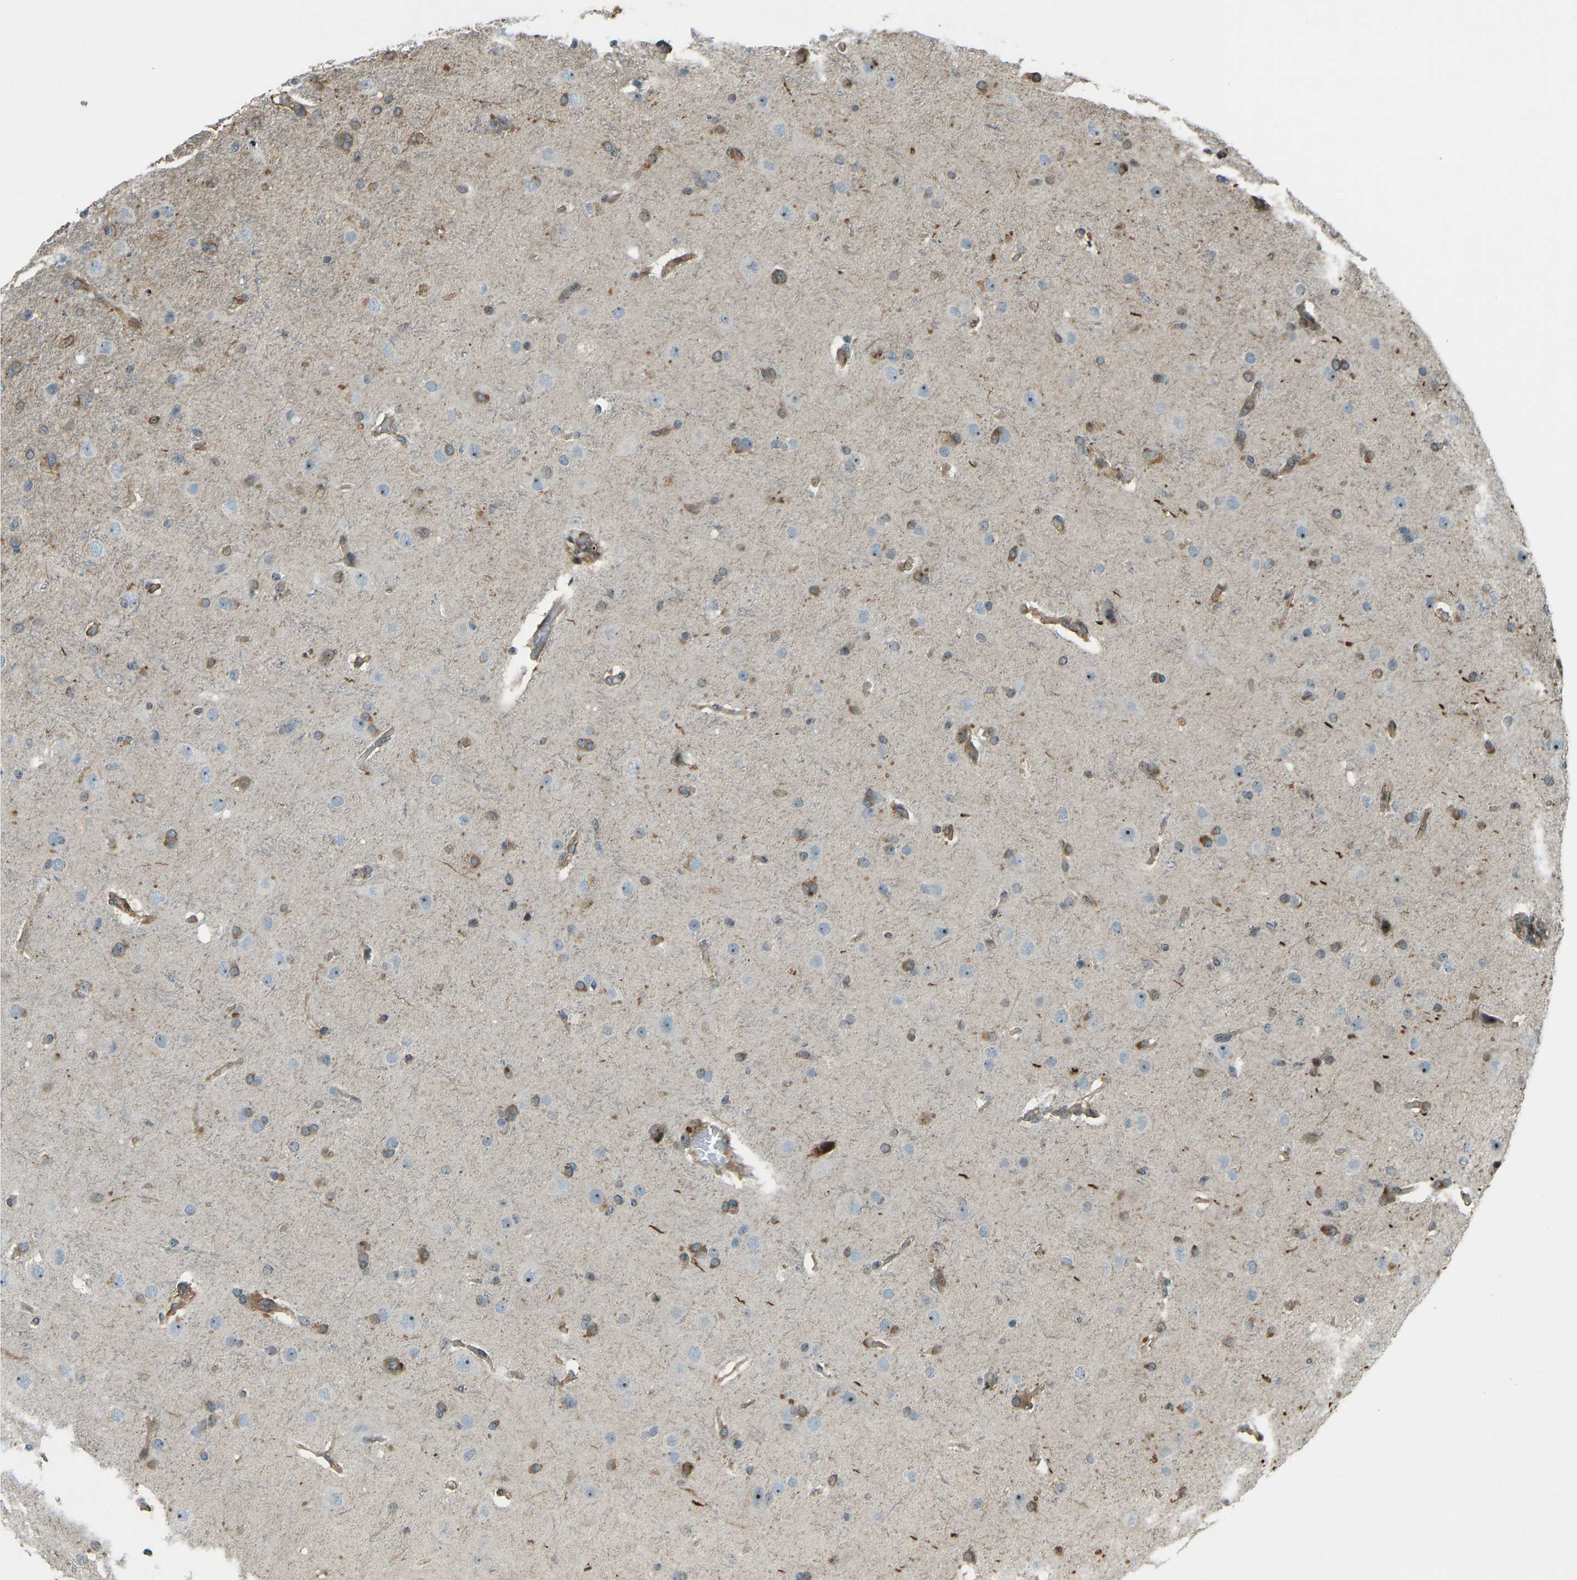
{"staining": {"intensity": "moderate", "quantity": "25%-75%", "location": "cytoplasmic/membranous"}, "tissue": "glioma", "cell_type": "Tumor cells", "image_type": "cancer", "snomed": [{"axis": "morphology", "description": "Glioma, malignant, High grade"}, {"axis": "topography", "description": "Brain"}], "caption": "Malignant glioma (high-grade) stained with a protein marker exhibits moderate staining in tumor cells.", "gene": "SVOPL", "patient": {"sex": "female", "age": 58}}